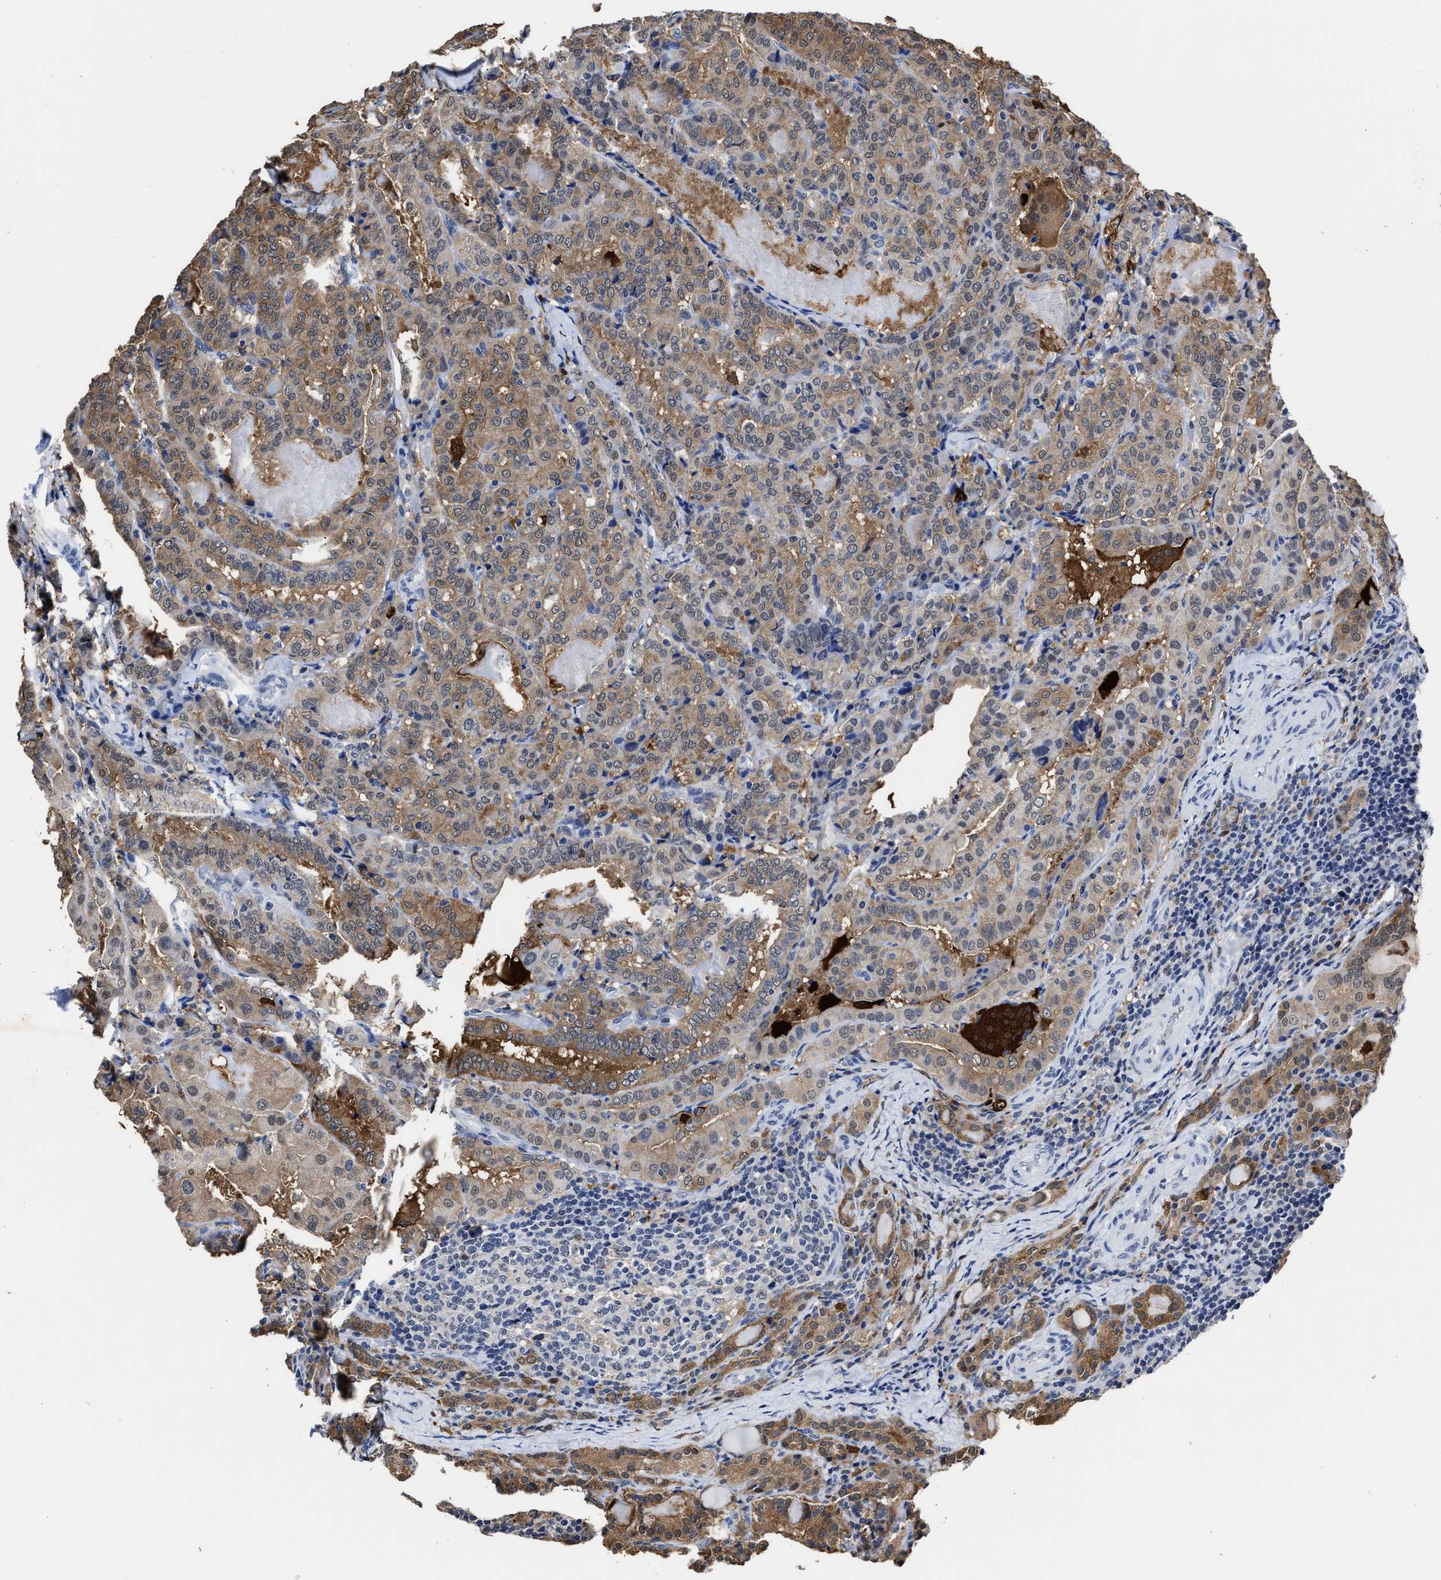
{"staining": {"intensity": "moderate", "quantity": ">75%", "location": "cytoplasmic/membranous"}, "tissue": "thyroid cancer", "cell_type": "Tumor cells", "image_type": "cancer", "snomed": [{"axis": "morphology", "description": "Papillary adenocarcinoma, NOS"}, {"axis": "topography", "description": "Thyroid gland"}], "caption": "Thyroid cancer stained with a brown dye demonstrates moderate cytoplasmic/membranous positive staining in approximately >75% of tumor cells.", "gene": "PRPF4B", "patient": {"sex": "female", "age": 42}}